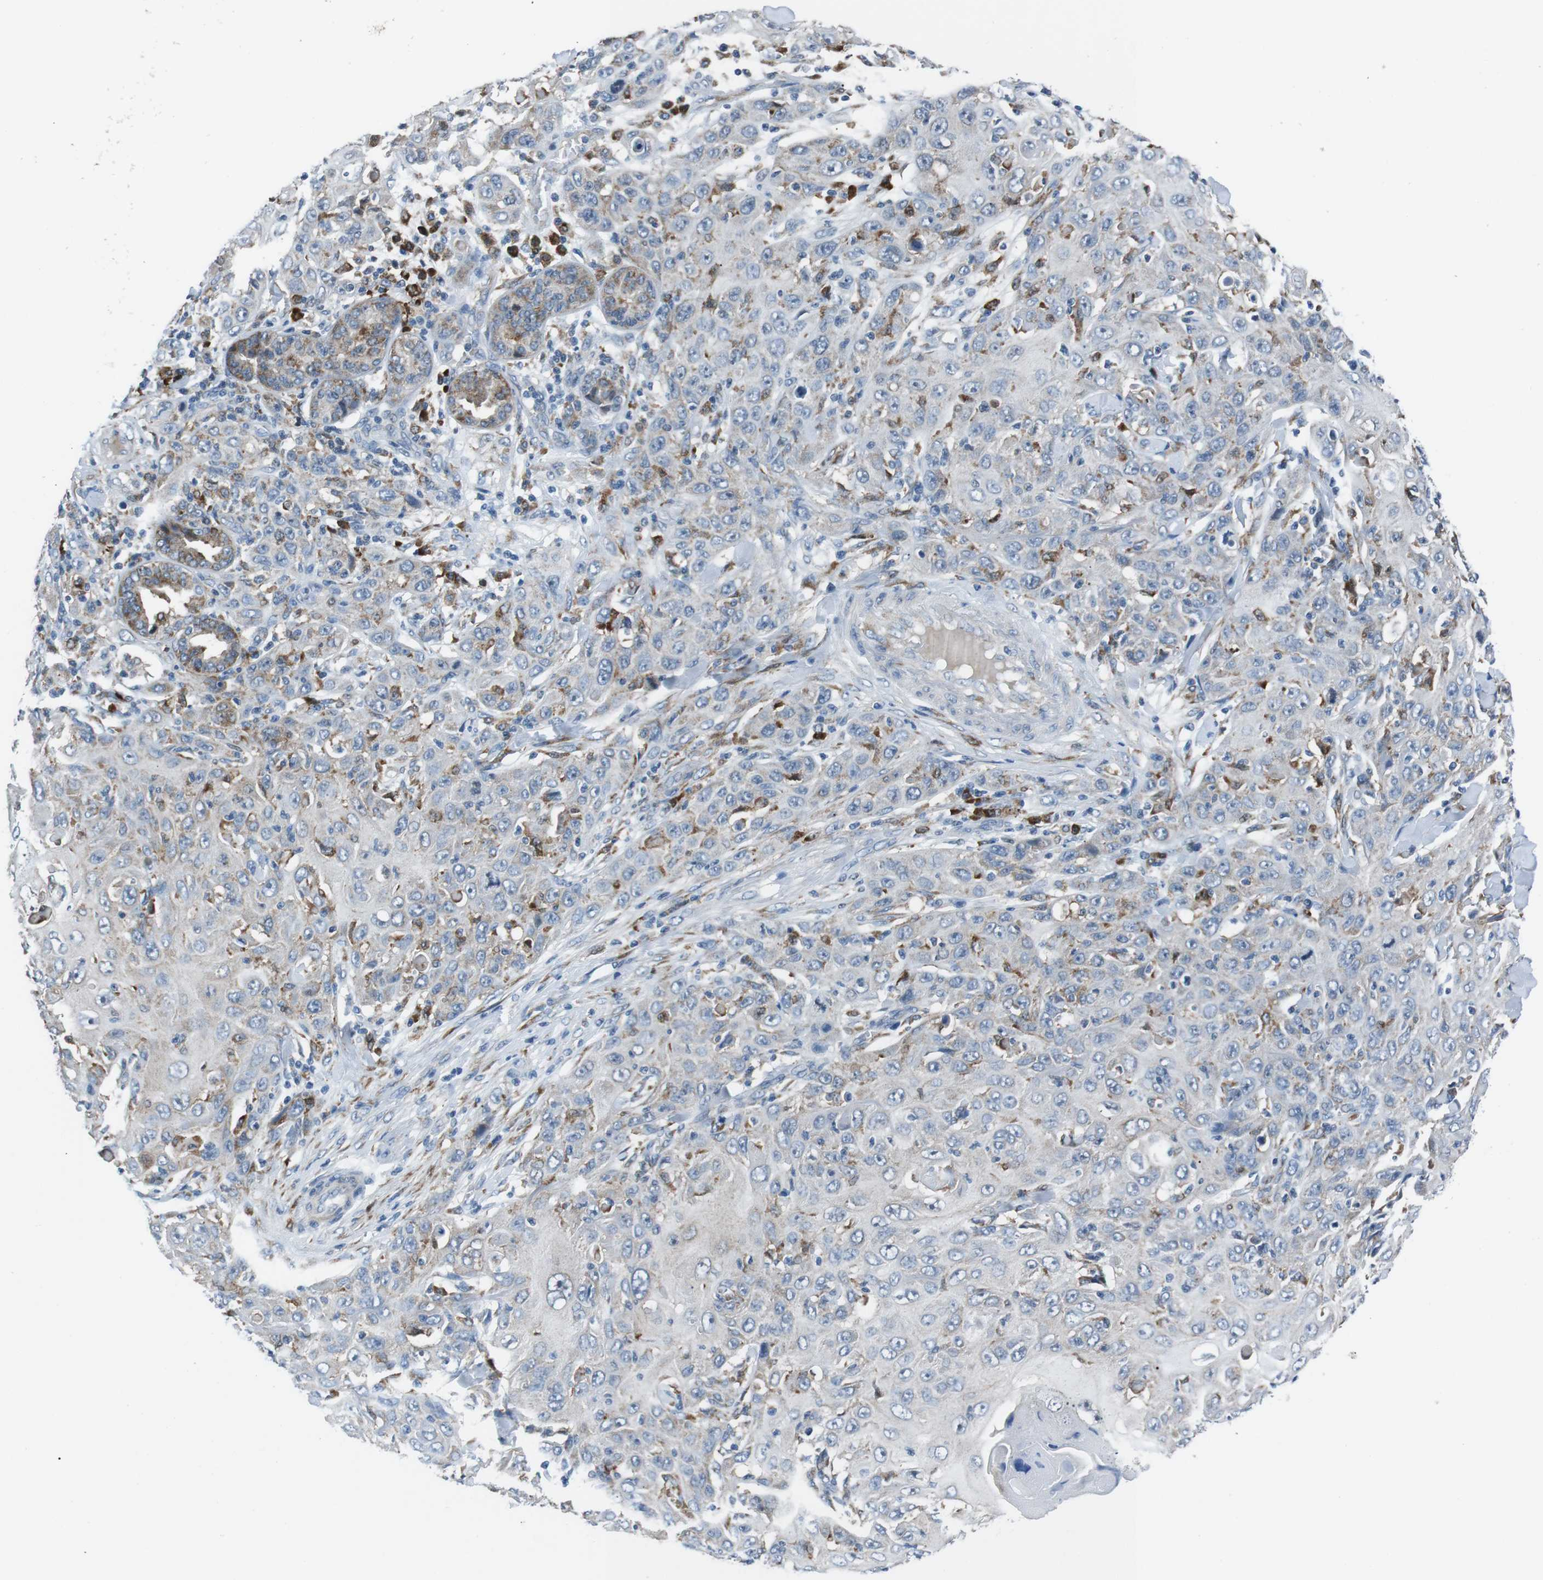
{"staining": {"intensity": "negative", "quantity": "none", "location": "none"}, "tissue": "skin cancer", "cell_type": "Tumor cells", "image_type": "cancer", "snomed": [{"axis": "morphology", "description": "Squamous cell carcinoma, NOS"}, {"axis": "topography", "description": "Skin"}], "caption": "Immunohistochemical staining of human skin squamous cell carcinoma reveals no significant staining in tumor cells.", "gene": "BLNK", "patient": {"sex": "female", "age": 88}}